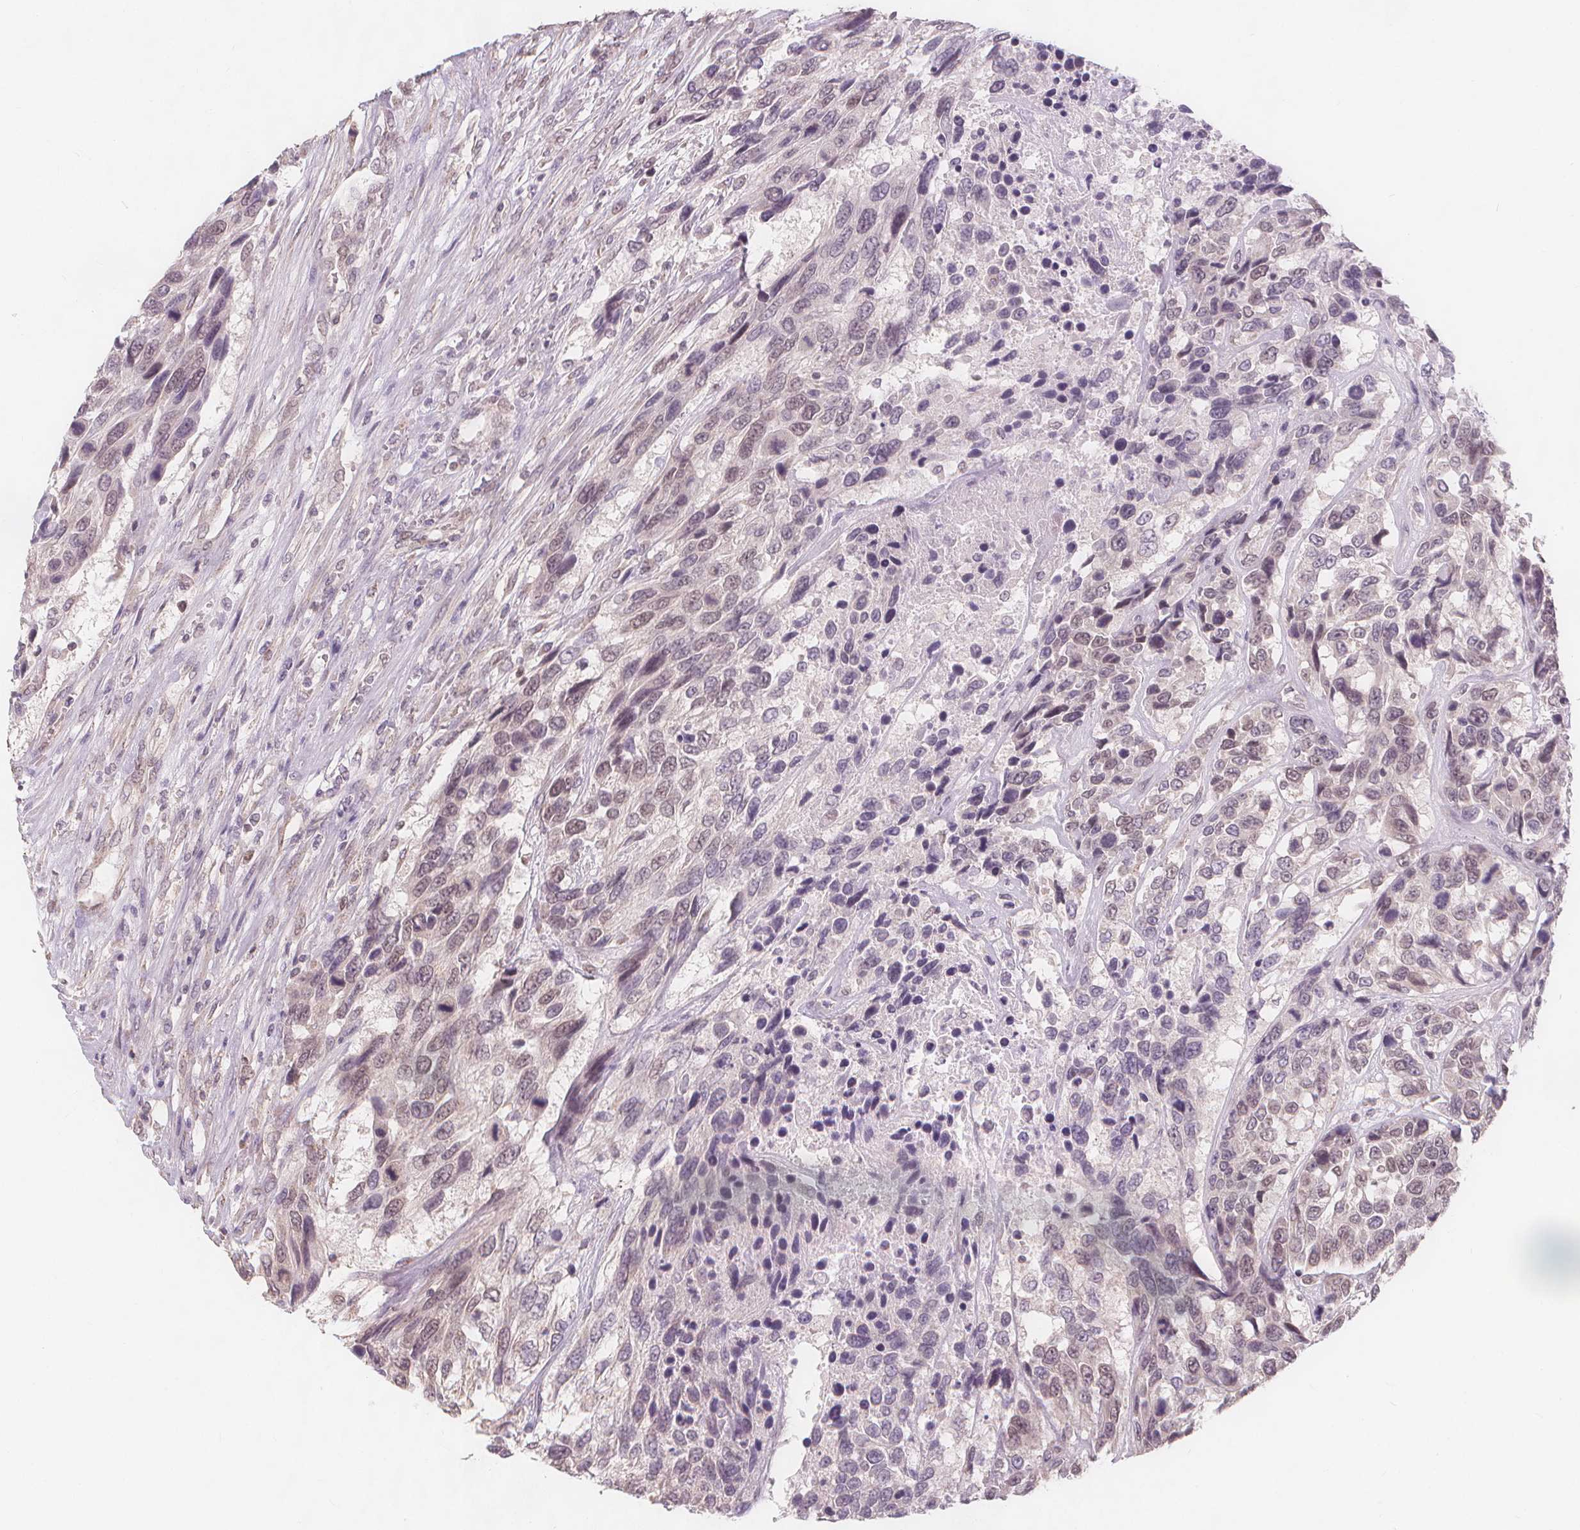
{"staining": {"intensity": "weak", "quantity": "<25%", "location": "nuclear"}, "tissue": "urothelial cancer", "cell_type": "Tumor cells", "image_type": "cancer", "snomed": [{"axis": "morphology", "description": "Urothelial carcinoma, High grade"}, {"axis": "topography", "description": "Urinary bladder"}], "caption": "DAB immunohistochemical staining of human urothelial cancer shows no significant staining in tumor cells.", "gene": "TIPIN", "patient": {"sex": "female", "age": 70}}